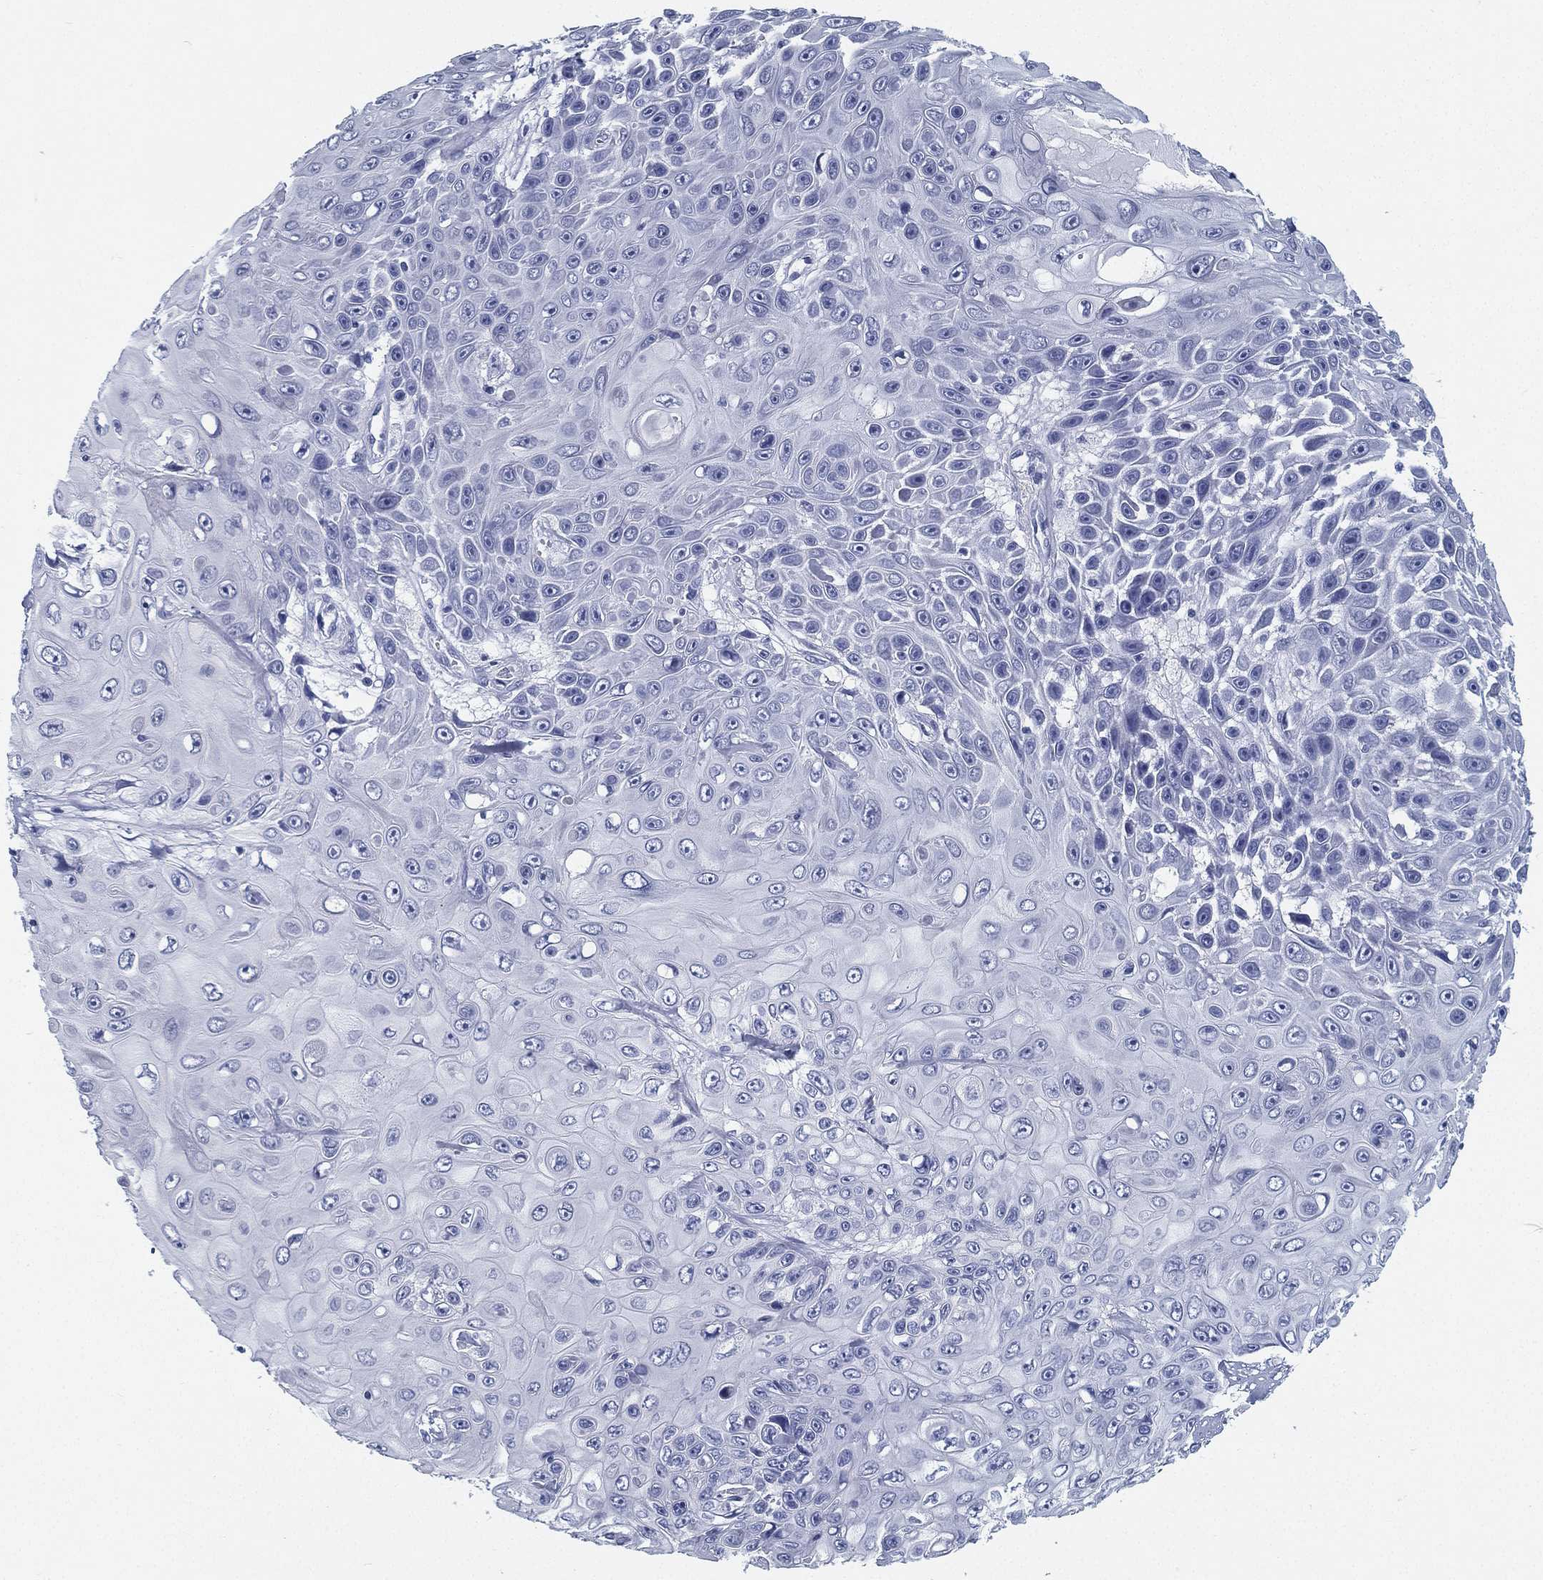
{"staining": {"intensity": "negative", "quantity": "none", "location": "none"}, "tissue": "skin cancer", "cell_type": "Tumor cells", "image_type": "cancer", "snomed": [{"axis": "morphology", "description": "Squamous cell carcinoma, NOS"}, {"axis": "topography", "description": "Skin"}], "caption": "Protein analysis of skin squamous cell carcinoma shows no significant staining in tumor cells. The staining is performed using DAB (3,3'-diaminobenzidine) brown chromogen with nuclei counter-stained in using hematoxylin.", "gene": "ATP1B2", "patient": {"sex": "male", "age": 82}}